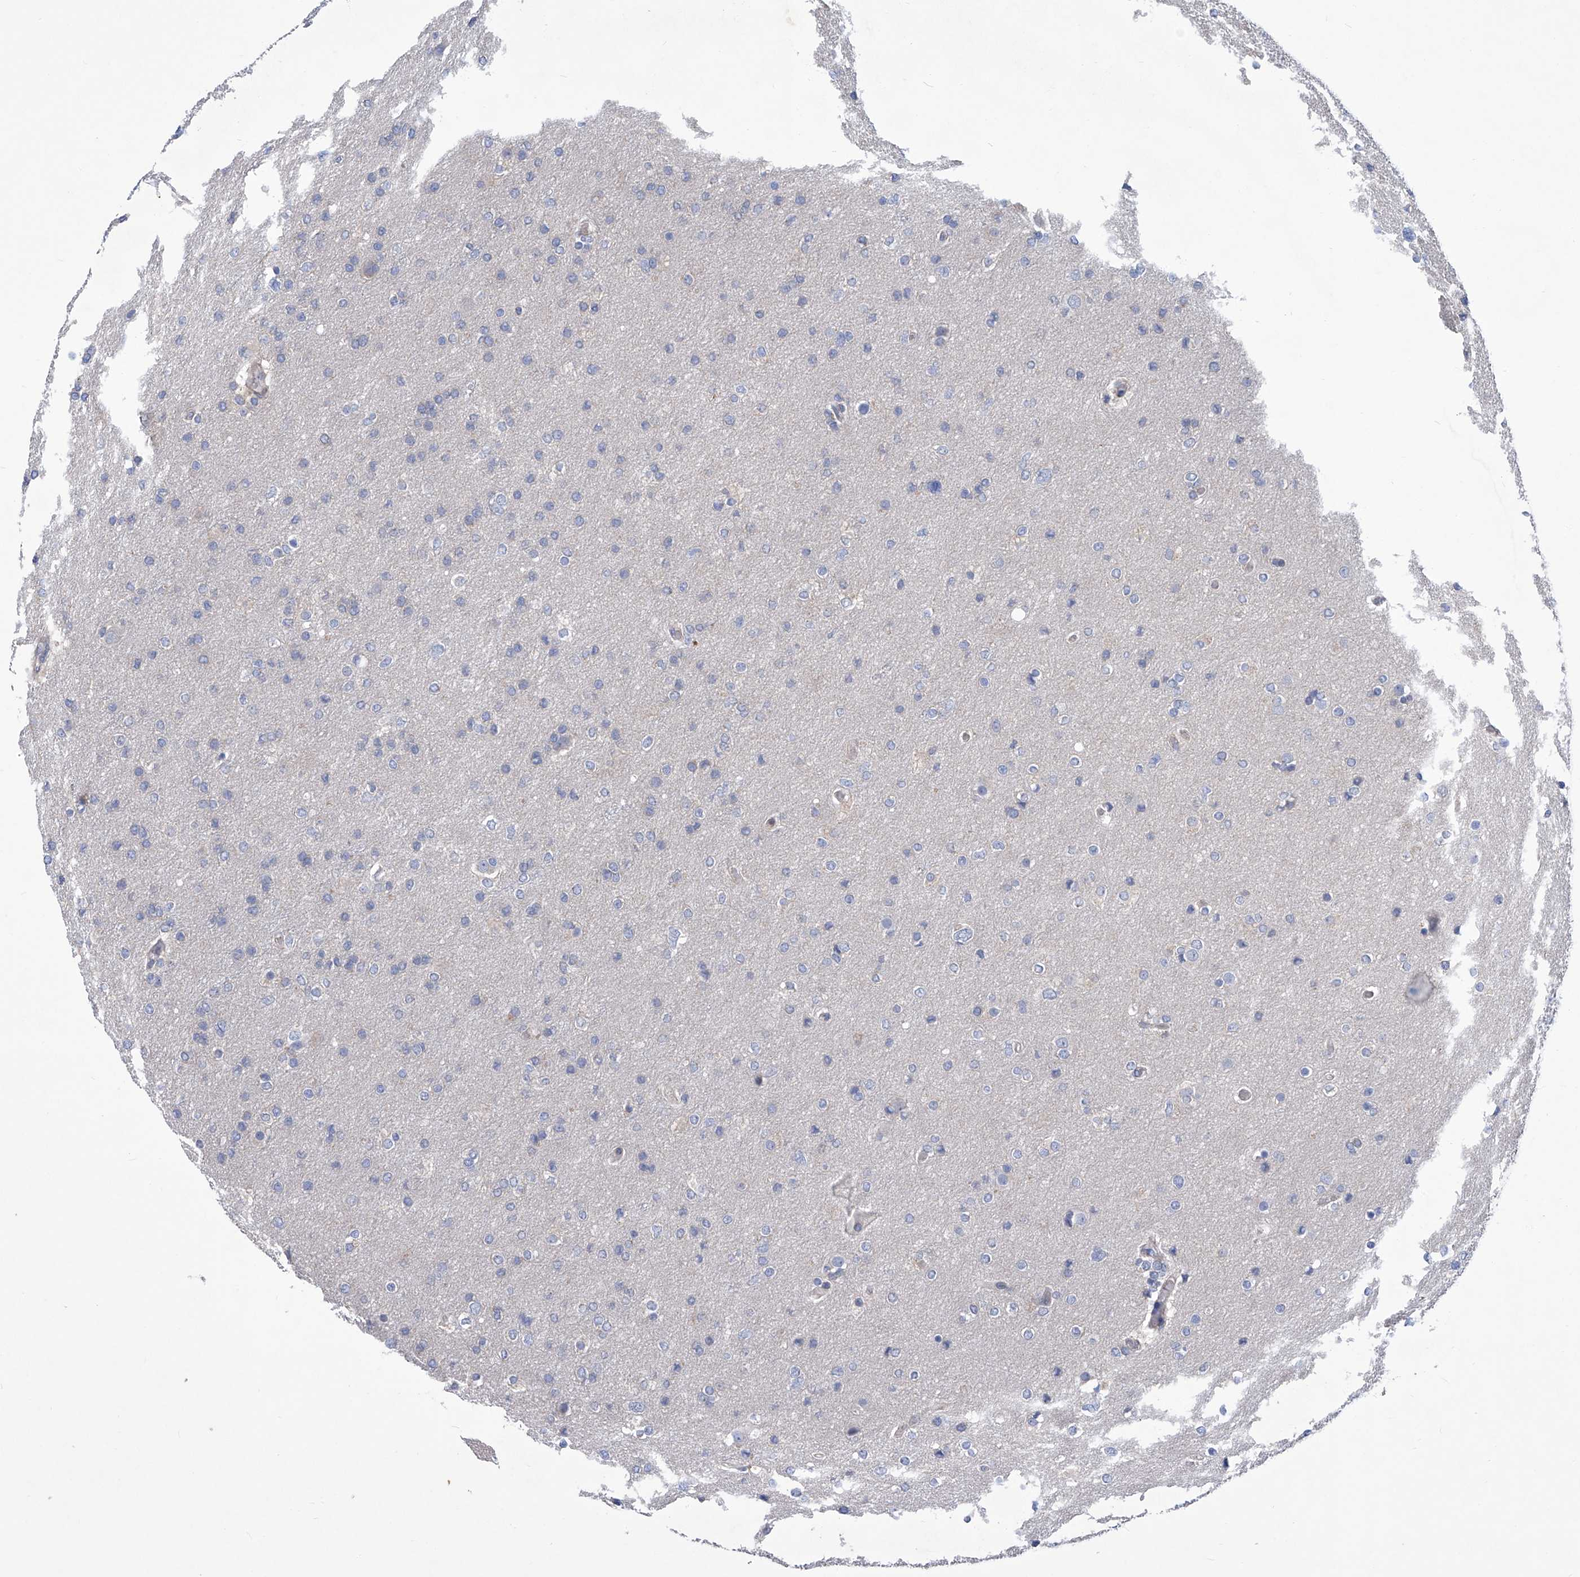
{"staining": {"intensity": "negative", "quantity": "none", "location": "none"}, "tissue": "glioma", "cell_type": "Tumor cells", "image_type": "cancer", "snomed": [{"axis": "morphology", "description": "Glioma, malignant, High grade"}, {"axis": "topography", "description": "Cerebral cortex"}], "caption": "DAB (3,3'-diaminobenzidine) immunohistochemical staining of high-grade glioma (malignant) reveals no significant positivity in tumor cells.", "gene": "SMS", "patient": {"sex": "female", "age": 36}}